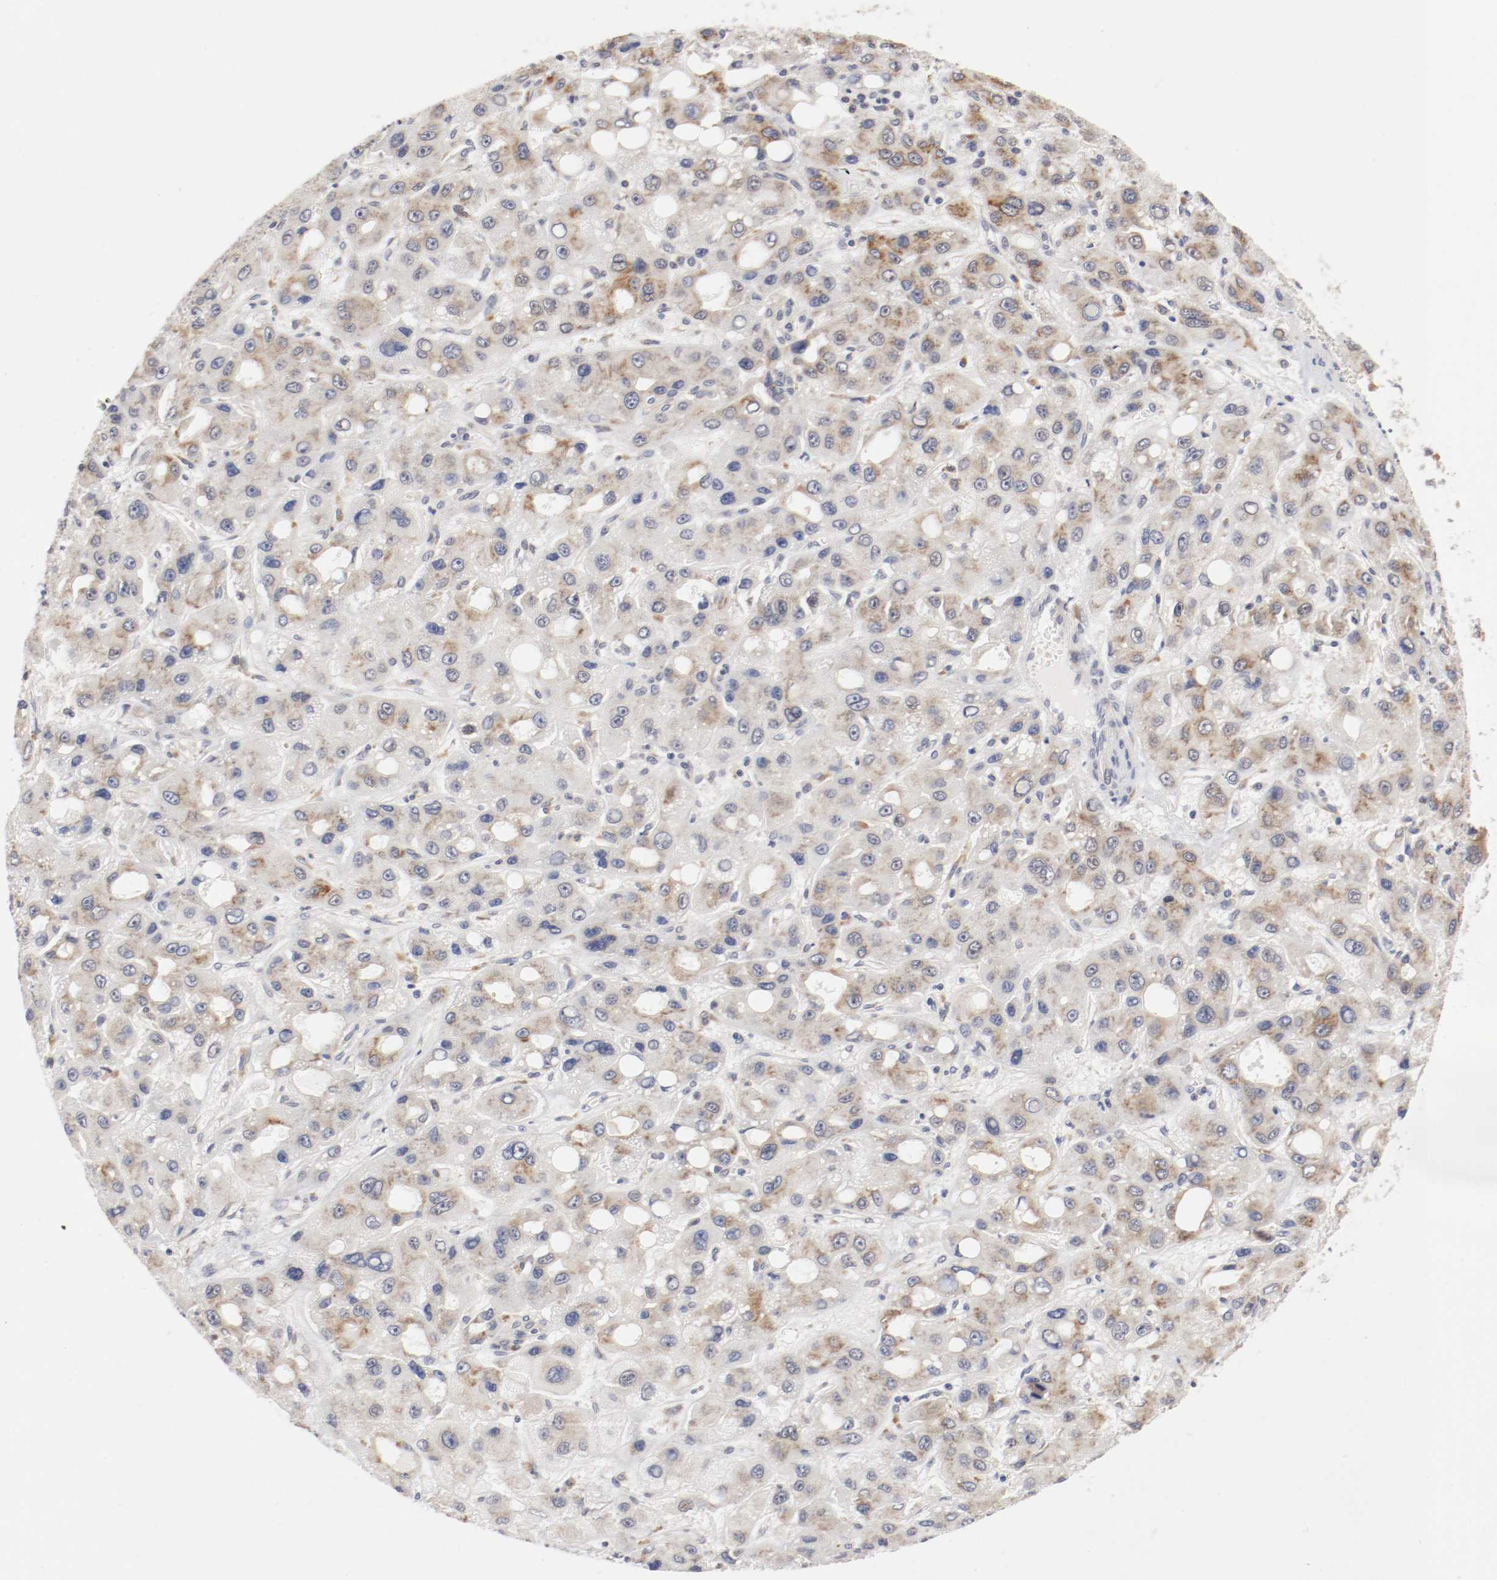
{"staining": {"intensity": "weak", "quantity": "25%-75%", "location": "cytoplasmic/membranous"}, "tissue": "liver cancer", "cell_type": "Tumor cells", "image_type": "cancer", "snomed": [{"axis": "morphology", "description": "Carcinoma, Hepatocellular, NOS"}, {"axis": "topography", "description": "Liver"}], "caption": "Human liver cancer stained with a protein marker reveals weak staining in tumor cells.", "gene": "FKBP3", "patient": {"sex": "male", "age": 55}}